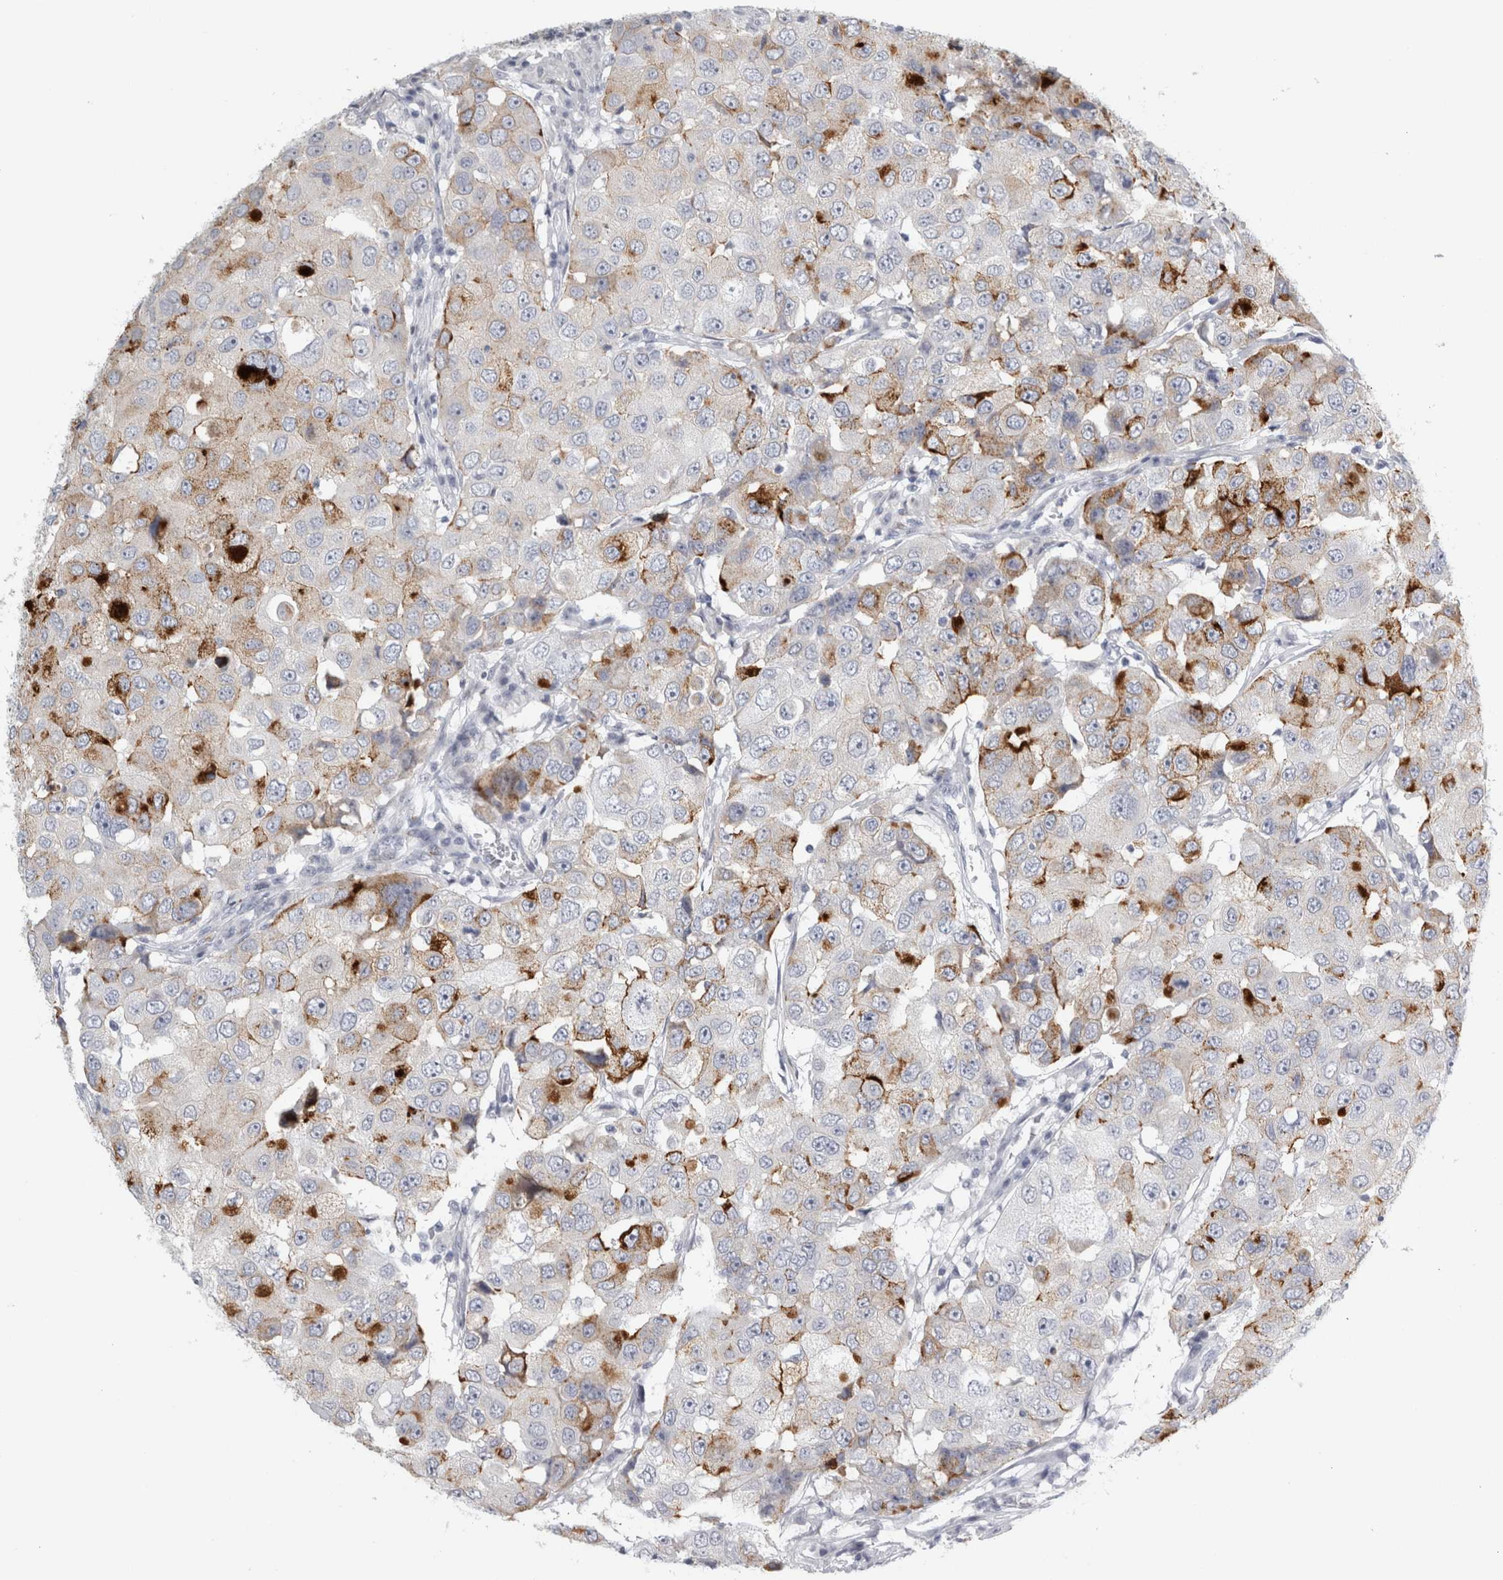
{"staining": {"intensity": "strong", "quantity": "<25%", "location": "cytoplasmic/membranous"}, "tissue": "breast cancer", "cell_type": "Tumor cells", "image_type": "cancer", "snomed": [{"axis": "morphology", "description": "Duct carcinoma"}, {"axis": "topography", "description": "Breast"}], "caption": "Strong cytoplasmic/membranous positivity is identified in about <25% of tumor cells in breast cancer (infiltrating ductal carcinoma).", "gene": "CPE", "patient": {"sex": "female", "age": 27}}